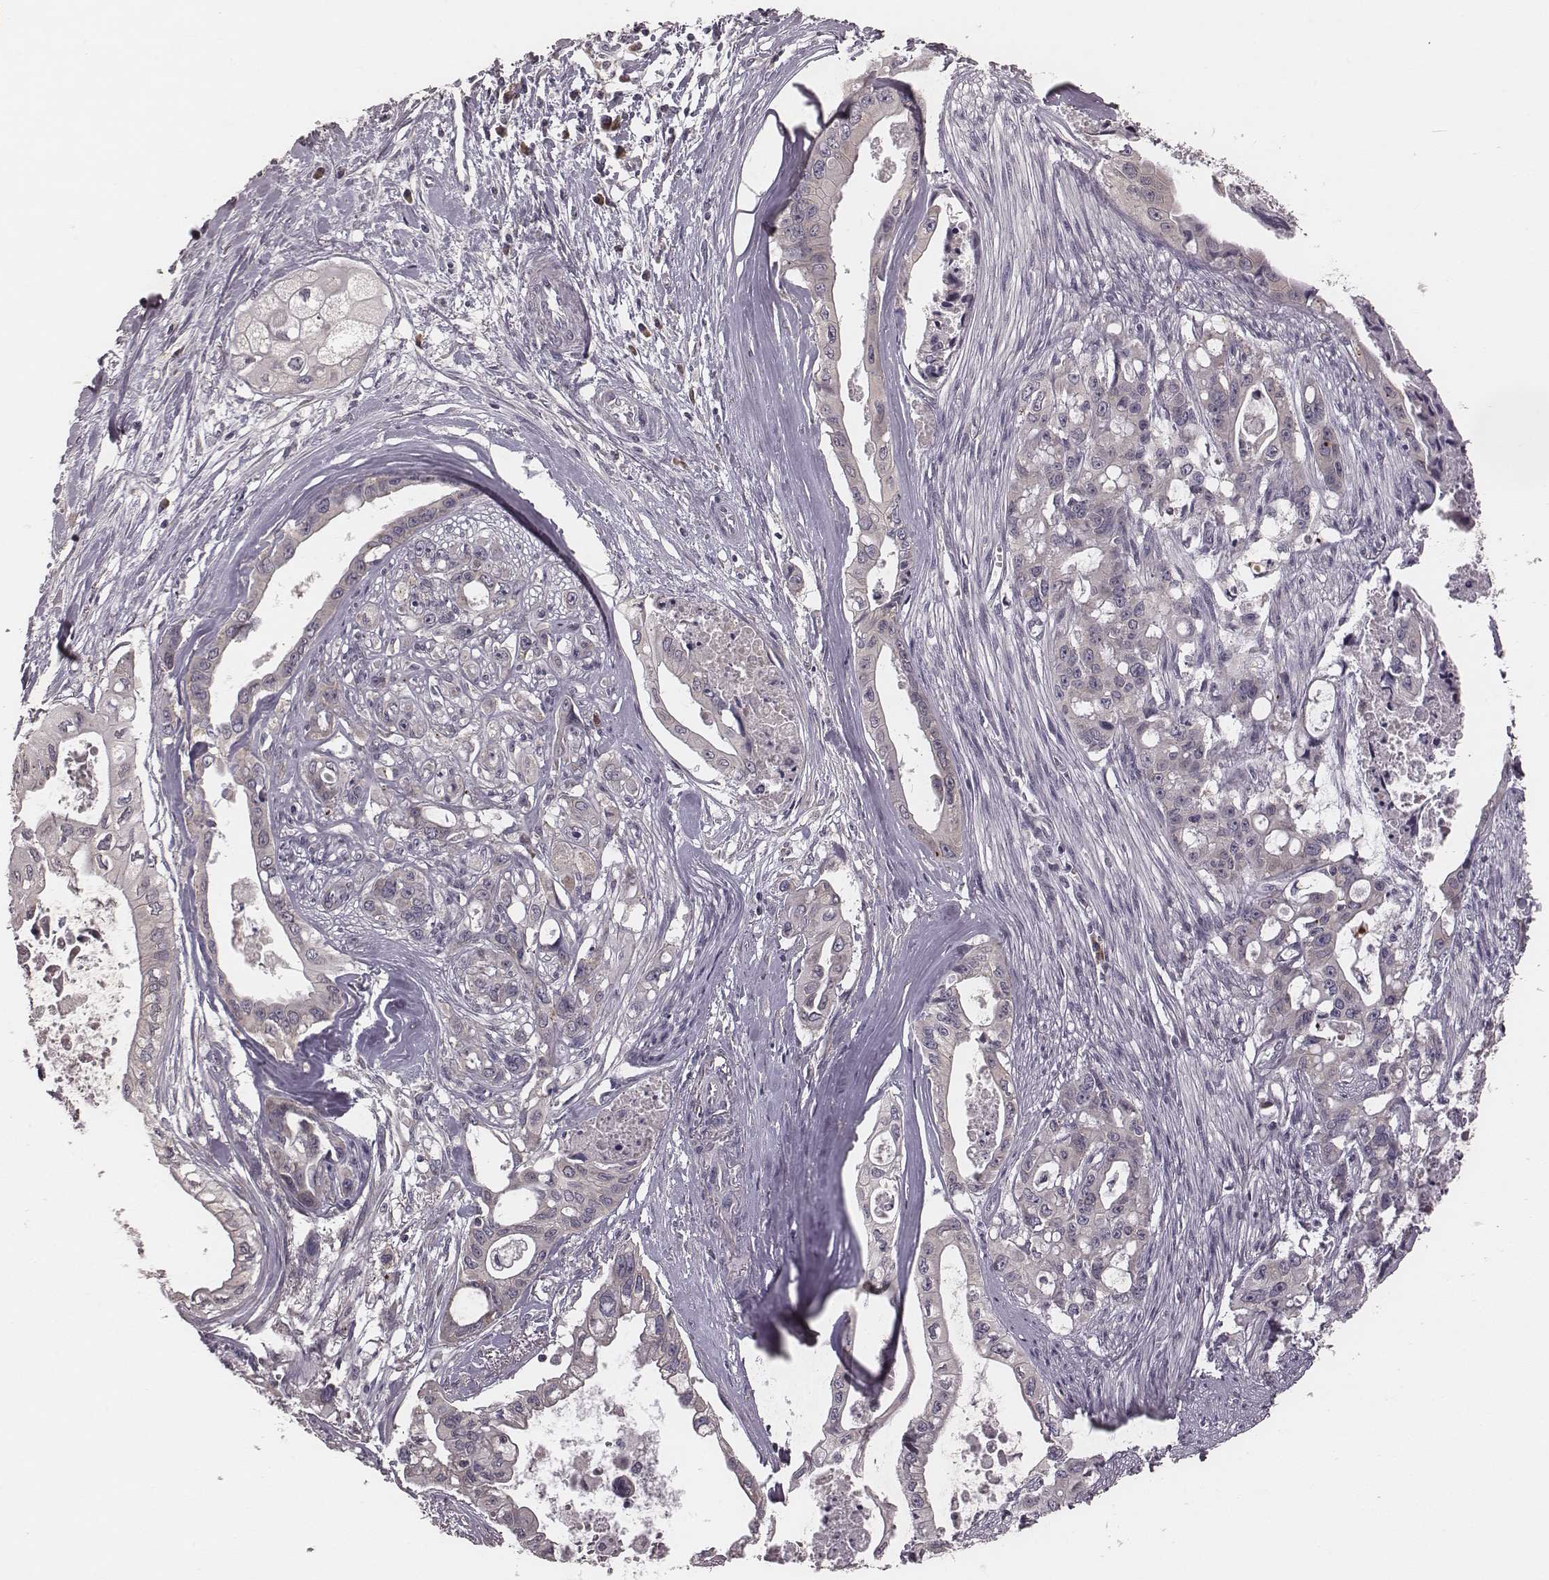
{"staining": {"intensity": "negative", "quantity": "none", "location": "none"}, "tissue": "pancreatic cancer", "cell_type": "Tumor cells", "image_type": "cancer", "snomed": [{"axis": "morphology", "description": "Adenocarcinoma, NOS"}, {"axis": "topography", "description": "Pancreas"}], "caption": "Immunohistochemistry histopathology image of human pancreatic cancer (adenocarcinoma) stained for a protein (brown), which displays no staining in tumor cells. (DAB (3,3'-diaminobenzidine) immunohistochemistry, high magnification).", "gene": "P2RX5", "patient": {"sex": "male", "age": 60}}